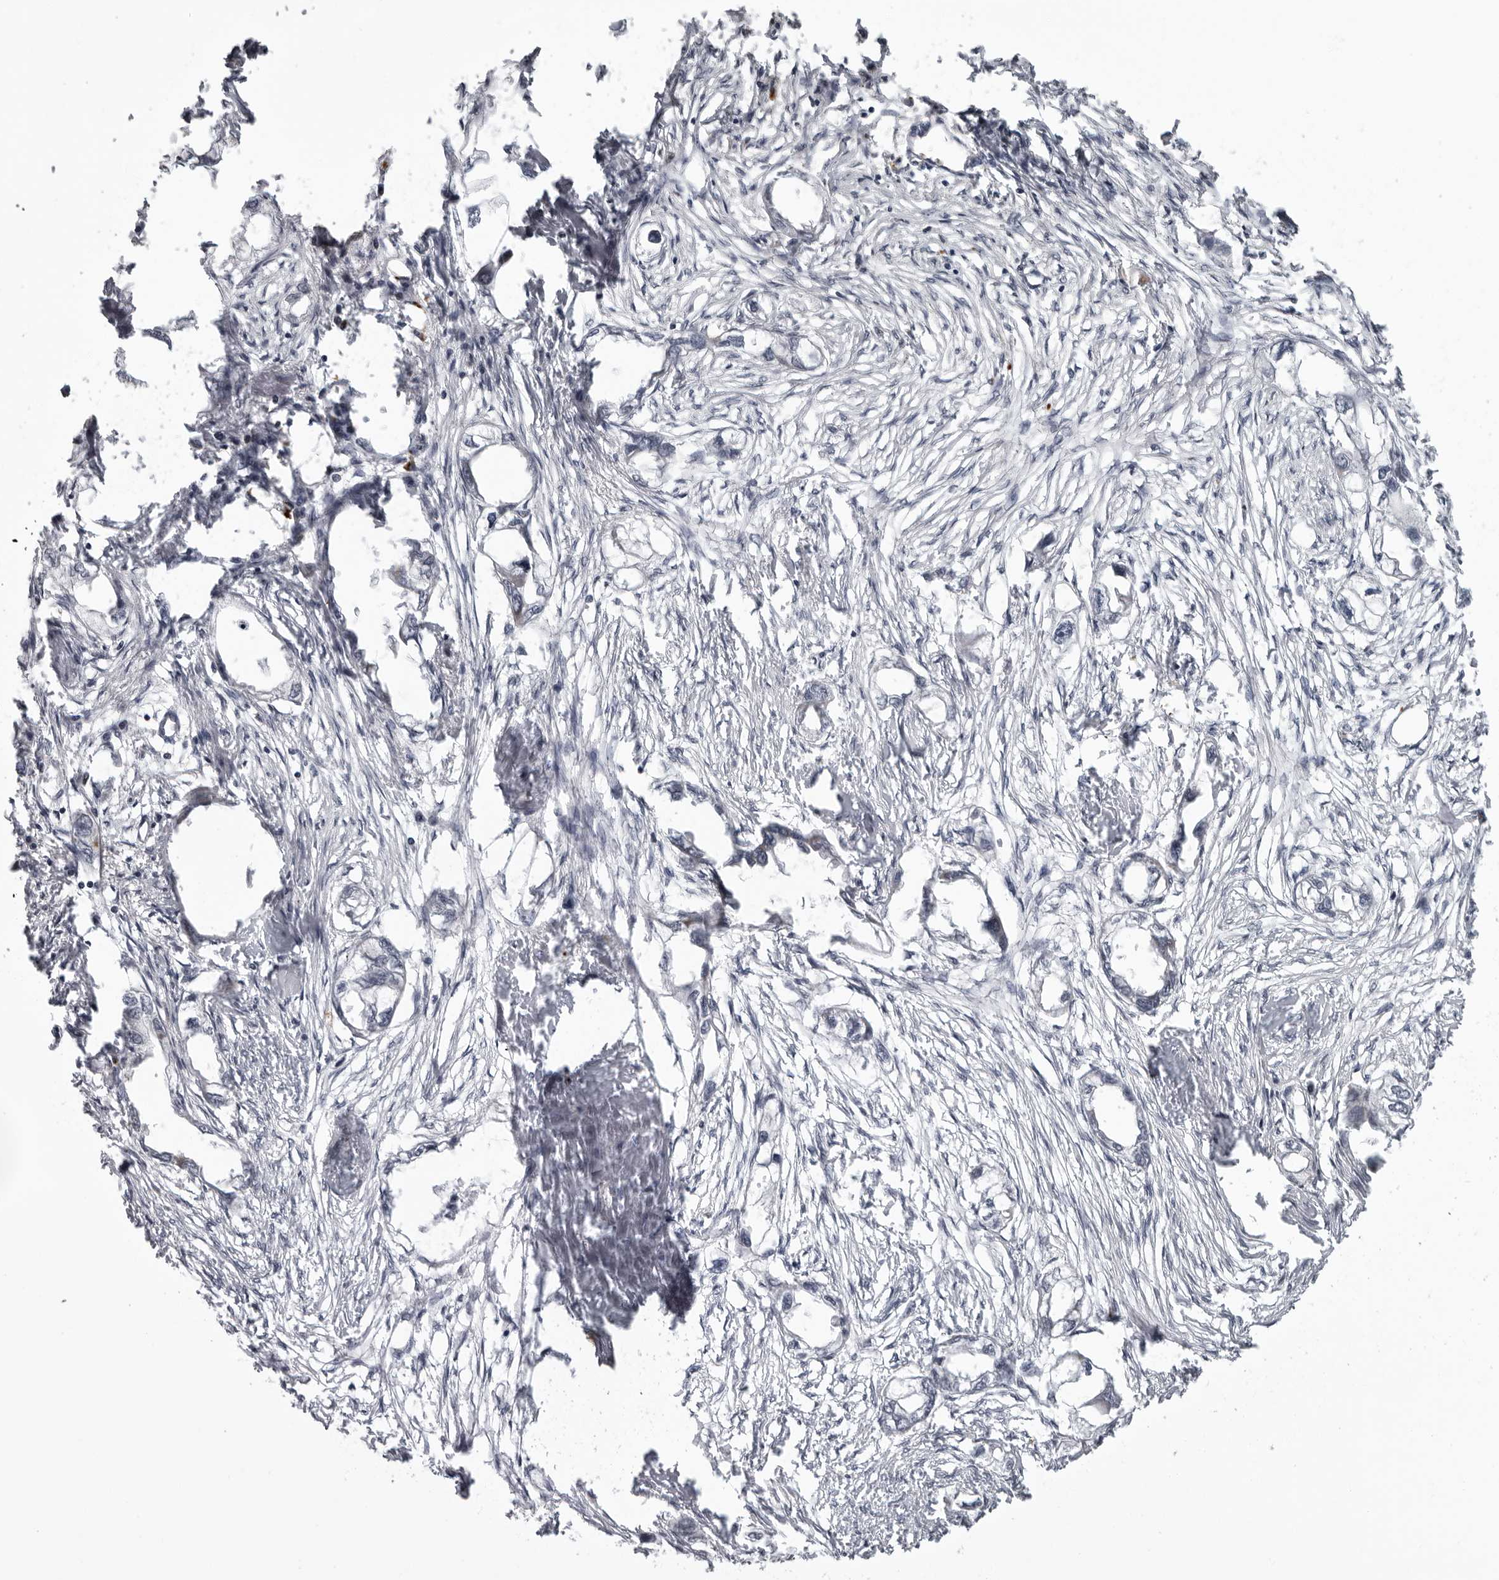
{"staining": {"intensity": "negative", "quantity": "none", "location": "none"}, "tissue": "endometrial cancer", "cell_type": "Tumor cells", "image_type": "cancer", "snomed": [{"axis": "morphology", "description": "Adenocarcinoma, NOS"}, {"axis": "morphology", "description": "Adenocarcinoma, metastatic, NOS"}, {"axis": "topography", "description": "Adipose tissue"}, {"axis": "topography", "description": "Endometrium"}], "caption": "The histopathology image exhibits no significant positivity in tumor cells of endometrial adenocarcinoma.", "gene": "THOP1", "patient": {"sex": "female", "age": 67}}